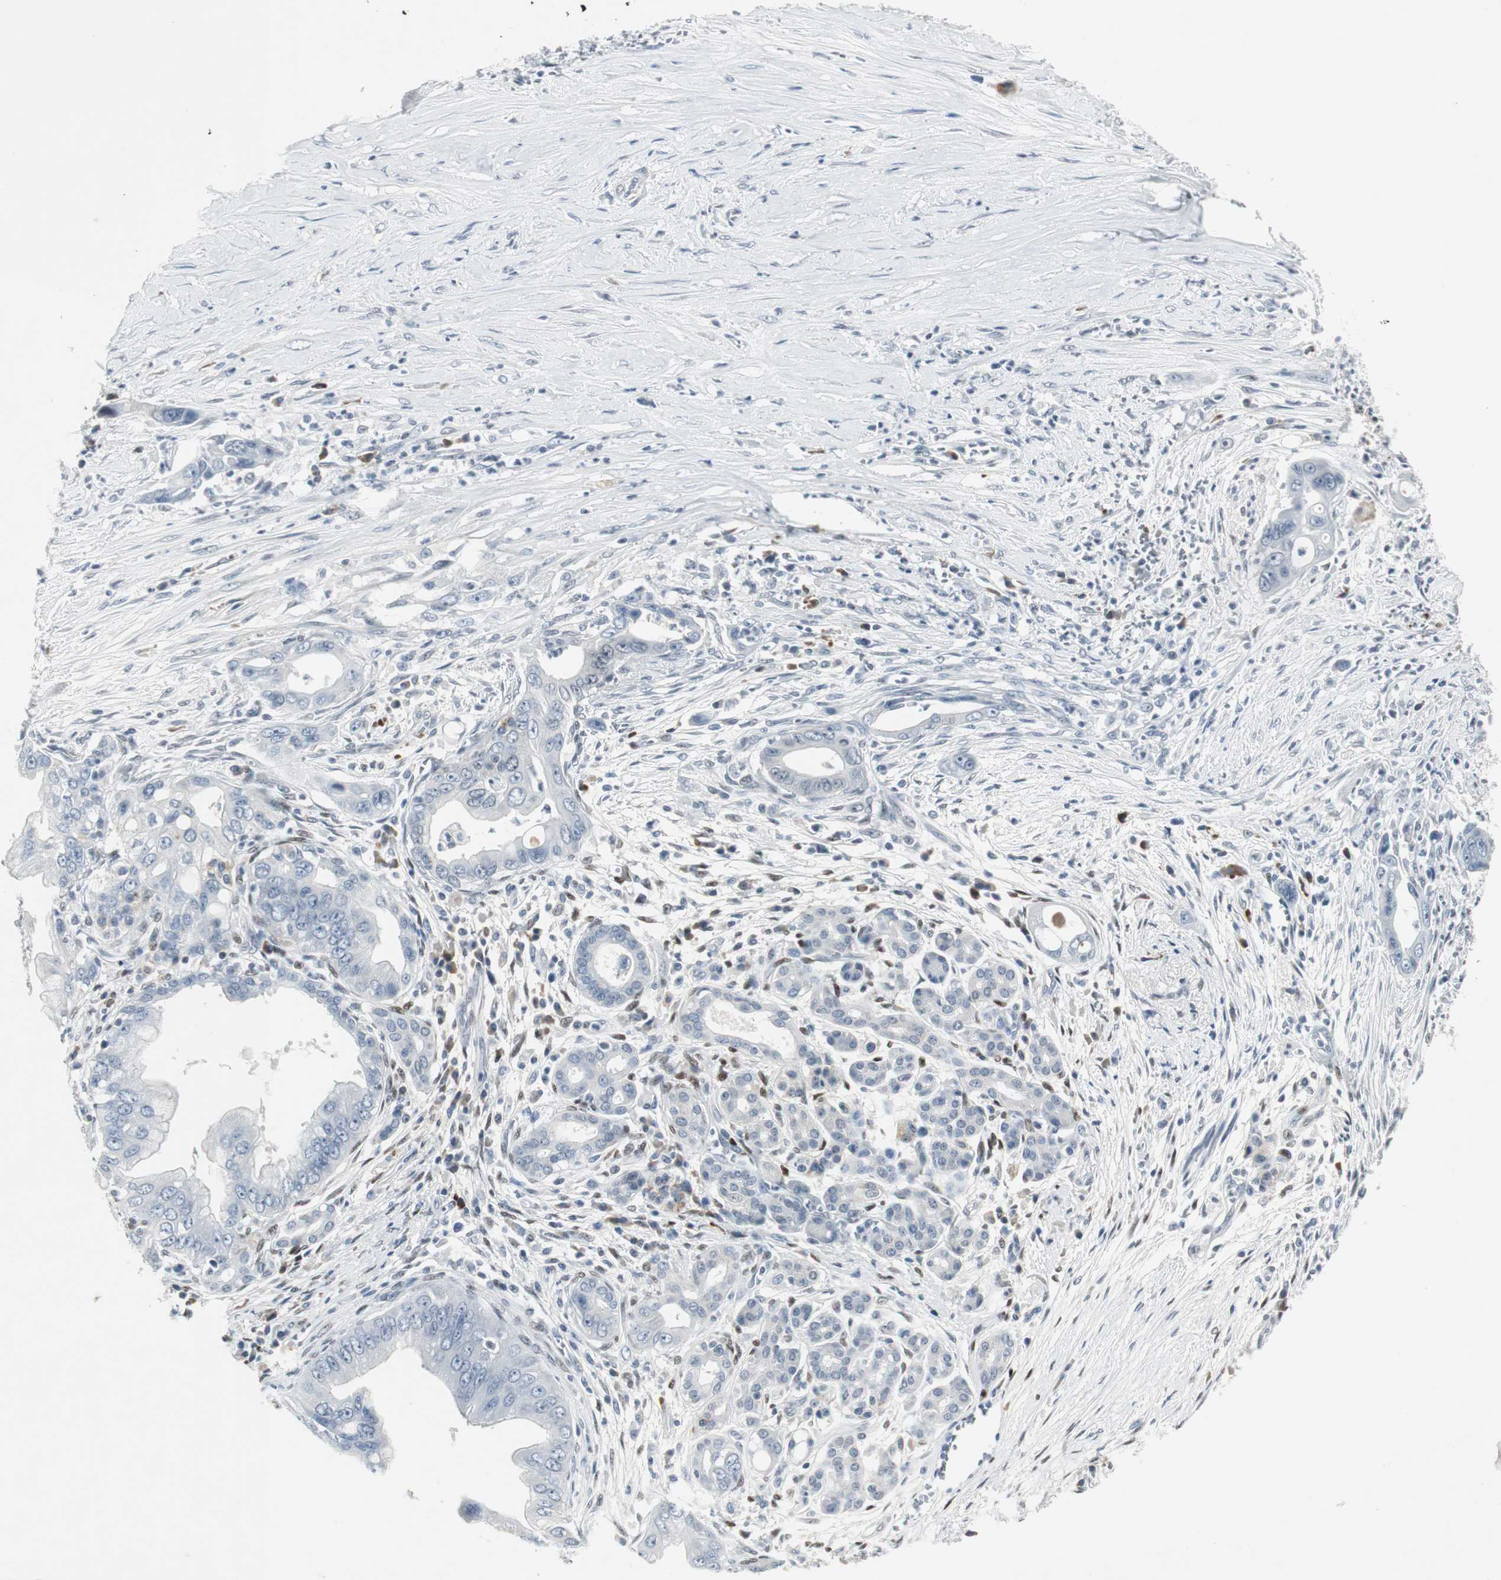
{"staining": {"intensity": "negative", "quantity": "none", "location": "none"}, "tissue": "pancreatic cancer", "cell_type": "Tumor cells", "image_type": "cancer", "snomed": [{"axis": "morphology", "description": "Adenocarcinoma, NOS"}, {"axis": "topography", "description": "Pancreas"}], "caption": "Tumor cells are negative for brown protein staining in pancreatic adenocarcinoma.", "gene": "ELK1", "patient": {"sex": "male", "age": 59}}